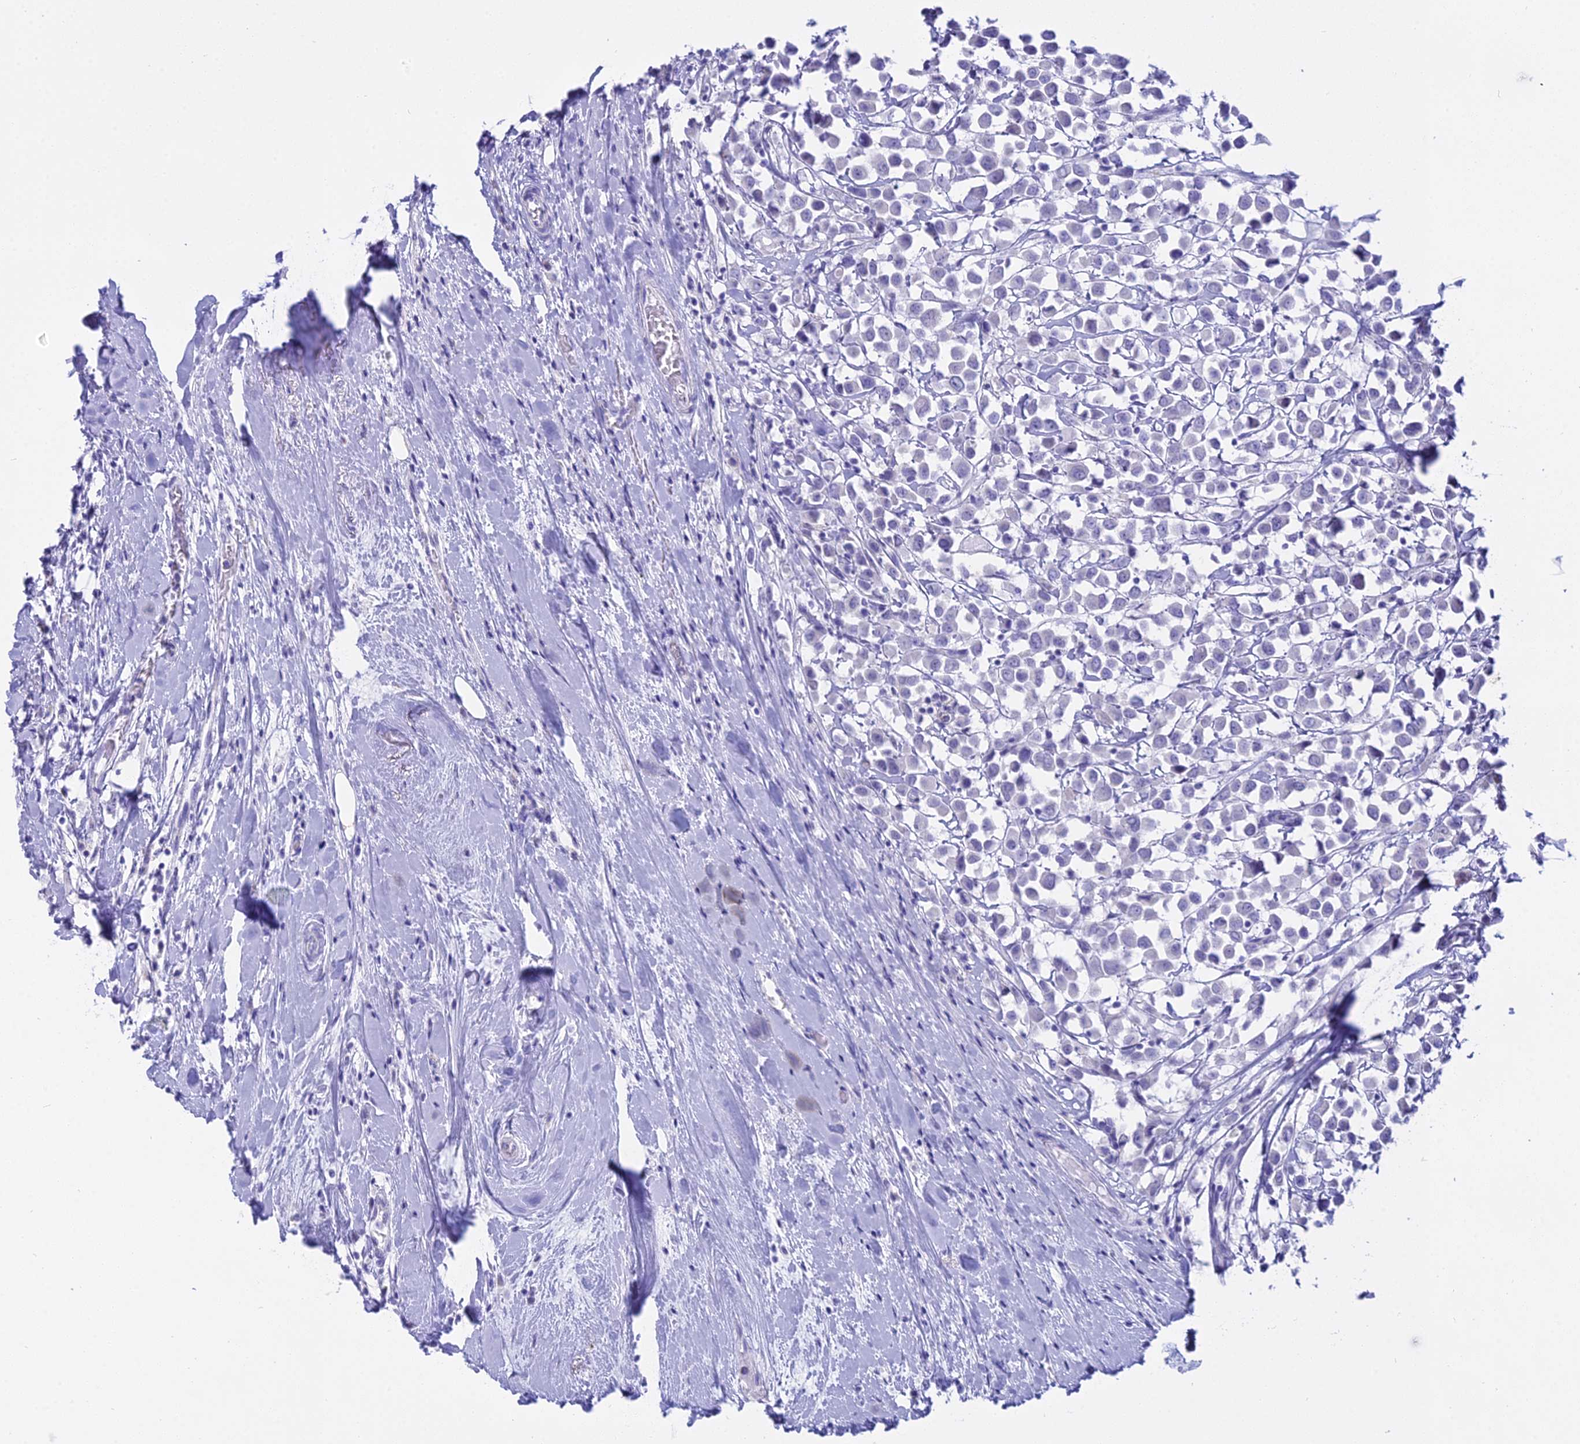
{"staining": {"intensity": "negative", "quantity": "none", "location": "none"}, "tissue": "breast cancer", "cell_type": "Tumor cells", "image_type": "cancer", "snomed": [{"axis": "morphology", "description": "Duct carcinoma"}, {"axis": "topography", "description": "Breast"}], "caption": "Immunohistochemistry photomicrograph of human breast cancer stained for a protein (brown), which displays no expression in tumor cells.", "gene": "CGB2", "patient": {"sex": "female", "age": 61}}